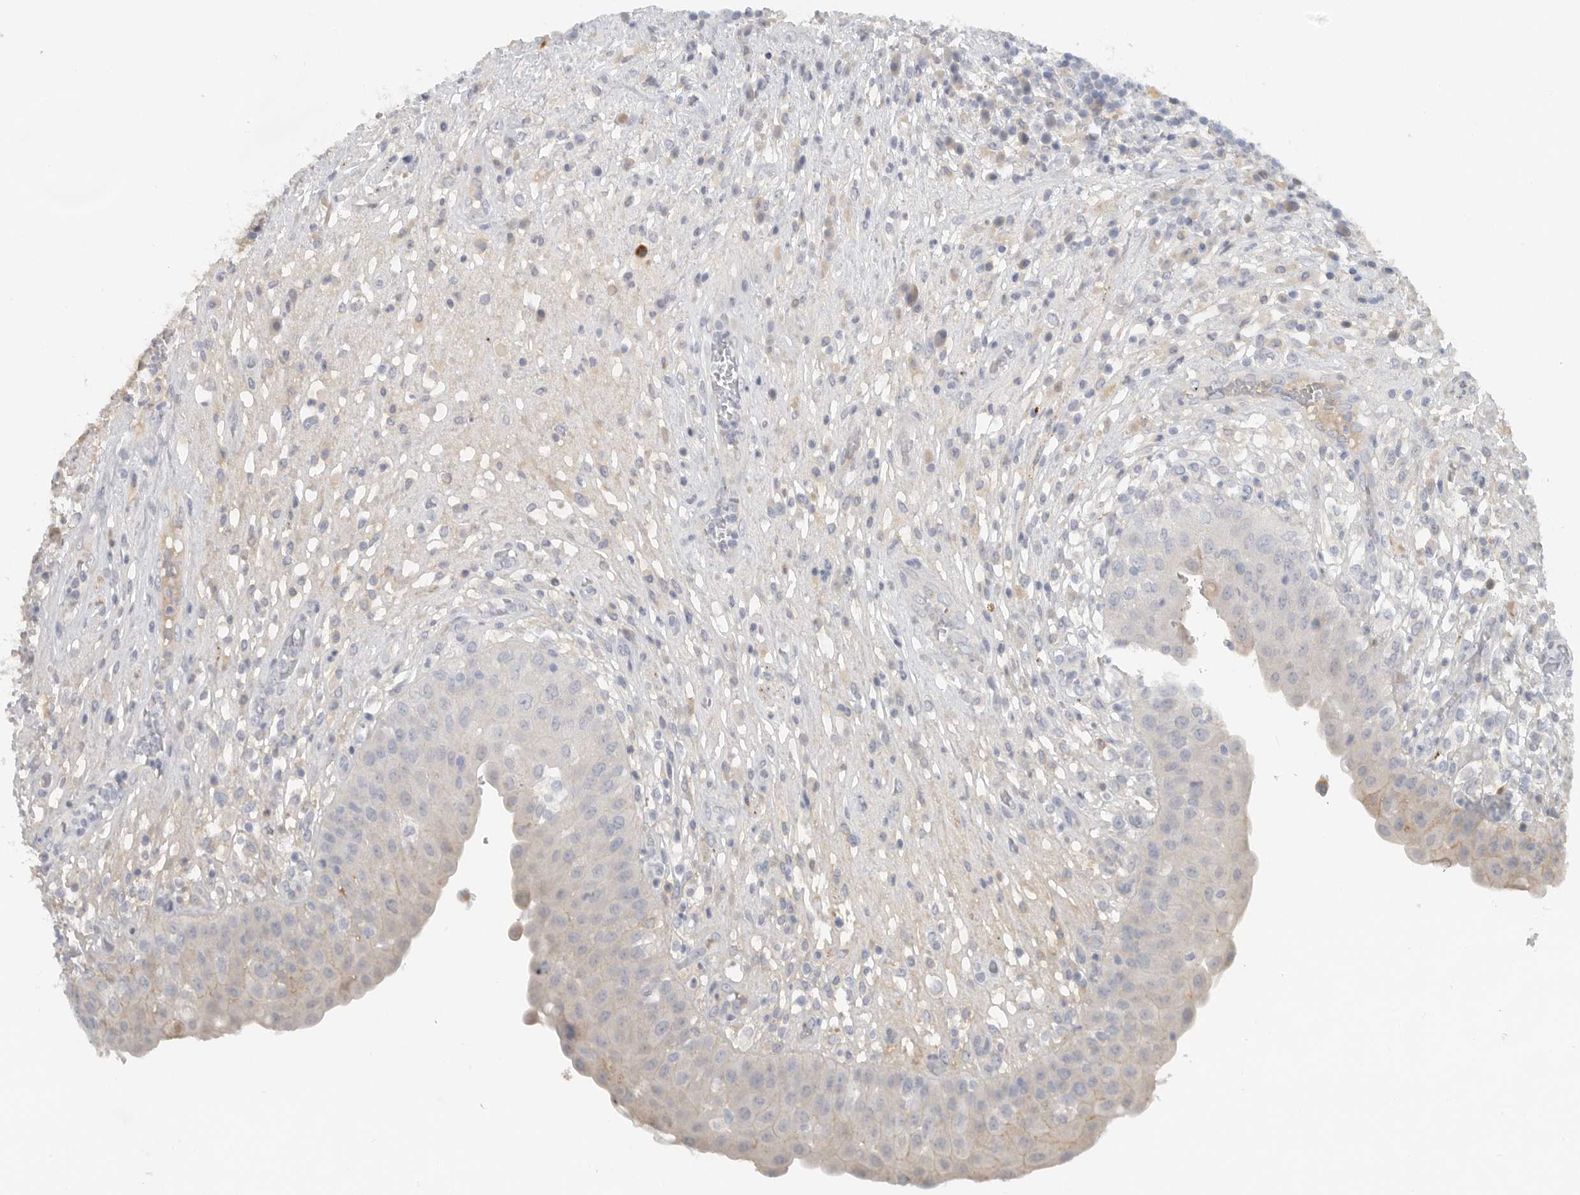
{"staining": {"intensity": "negative", "quantity": "none", "location": "none"}, "tissue": "urinary bladder", "cell_type": "Urothelial cells", "image_type": "normal", "snomed": [{"axis": "morphology", "description": "Normal tissue, NOS"}, {"axis": "topography", "description": "Urinary bladder"}], "caption": "Immunohistochemistry (IHC) micrograph of normal urinary bladder: human urinary bladder stained with DAB demonstrates no significant protein staining in urothelial cells.", "gene": "PAM", "patient": {"sex": "female", "age": 62}}